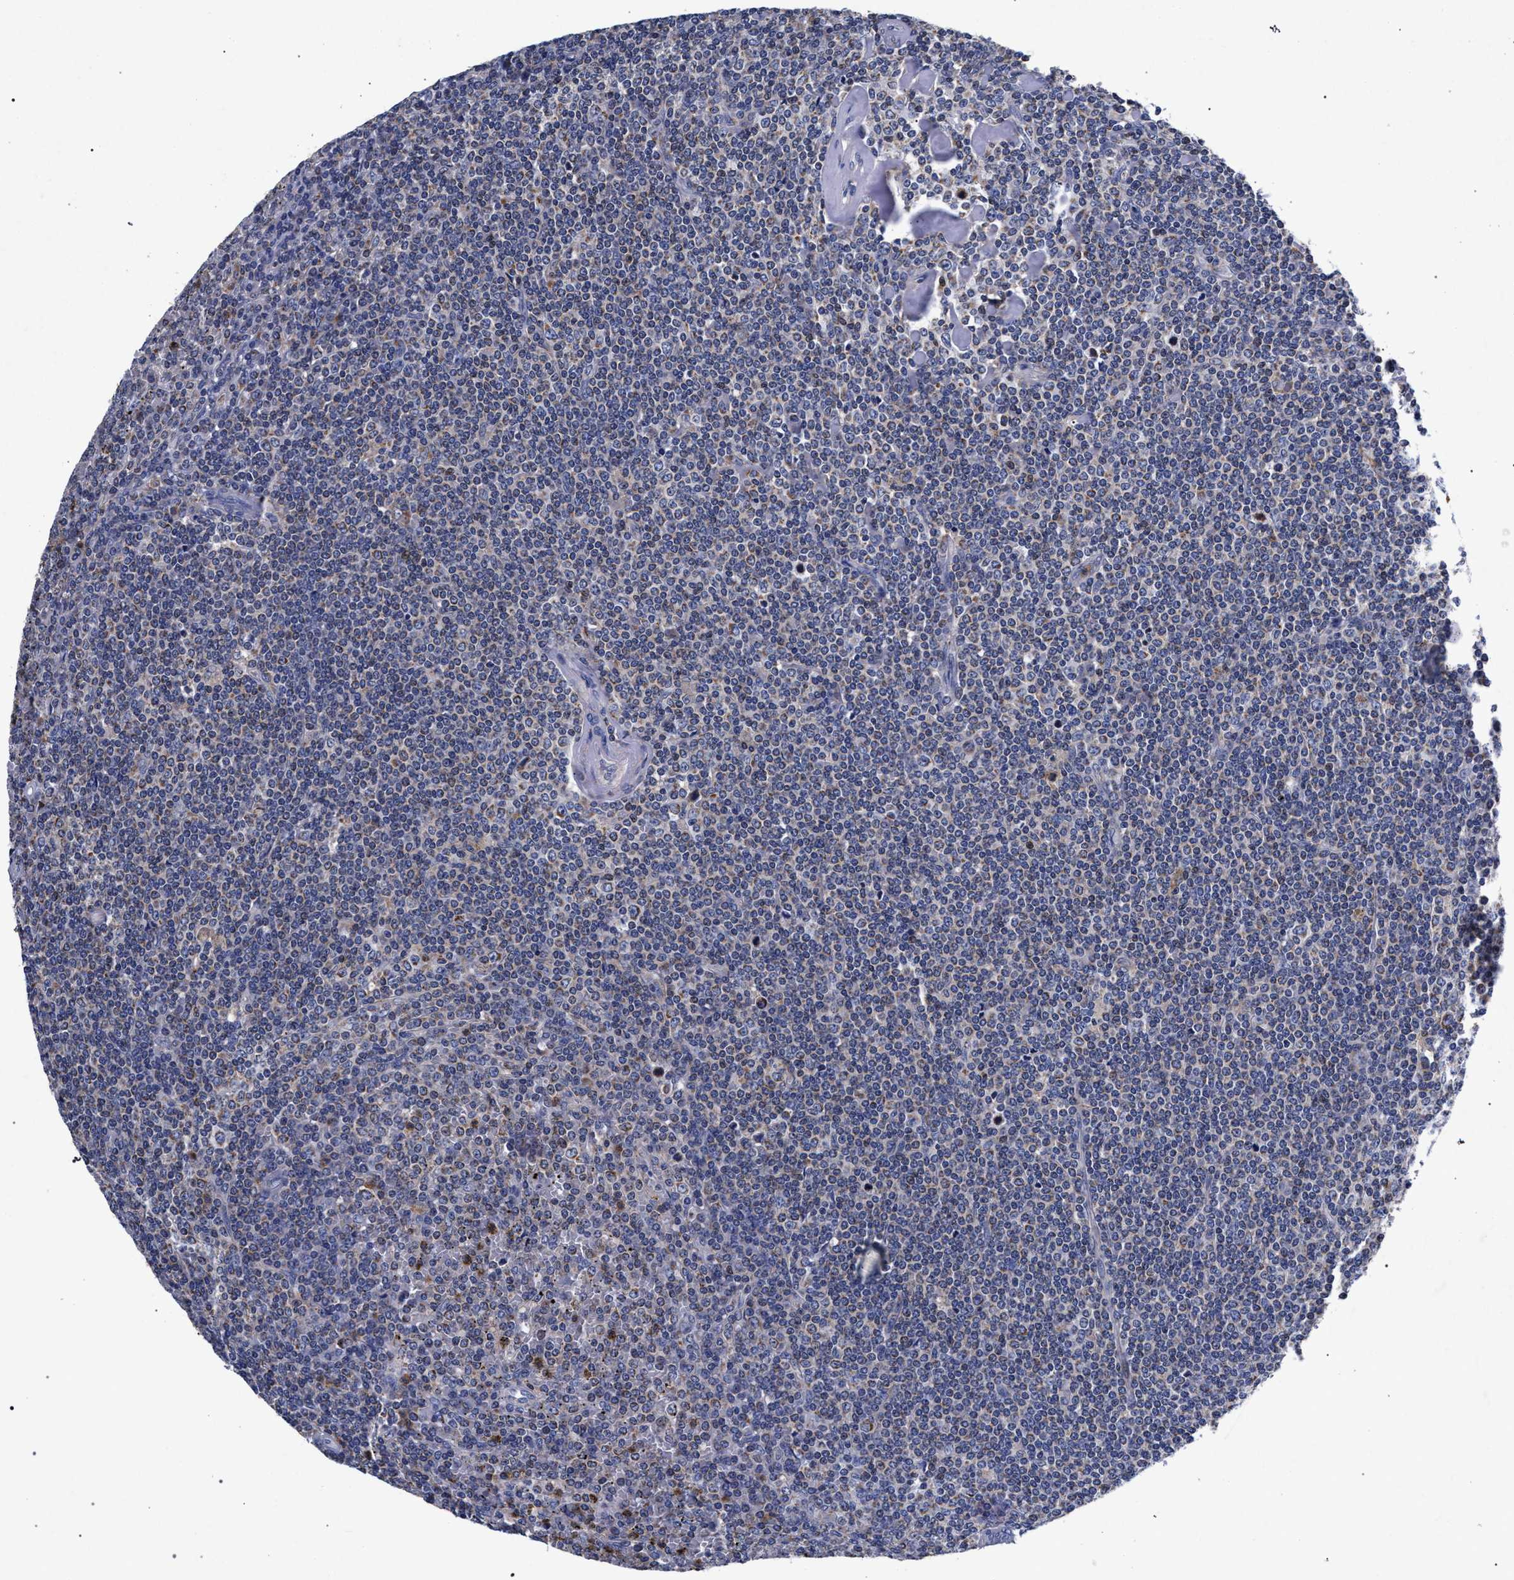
{"staining": {"intensity": "weak", "quantity": "<25%", "location": "cytoplasmic/membranous"}, "tissue": "lymphoma", "cell_type": "Tumor cells", "image_type": "cancer", "snomed": [{"axis": "morphology", "description": "Malignant lymphoma, non-Hodgkin's type, Low grade"}, {"axis": "topography", "description": "Spleen"}], "caption": "This is a histopathology image of immunohistochemistry staining of lymphoma, which shows no staining in tumor cells.", "gene": "HSD17B14", "patient": {"sex": "female", "age": 19}}